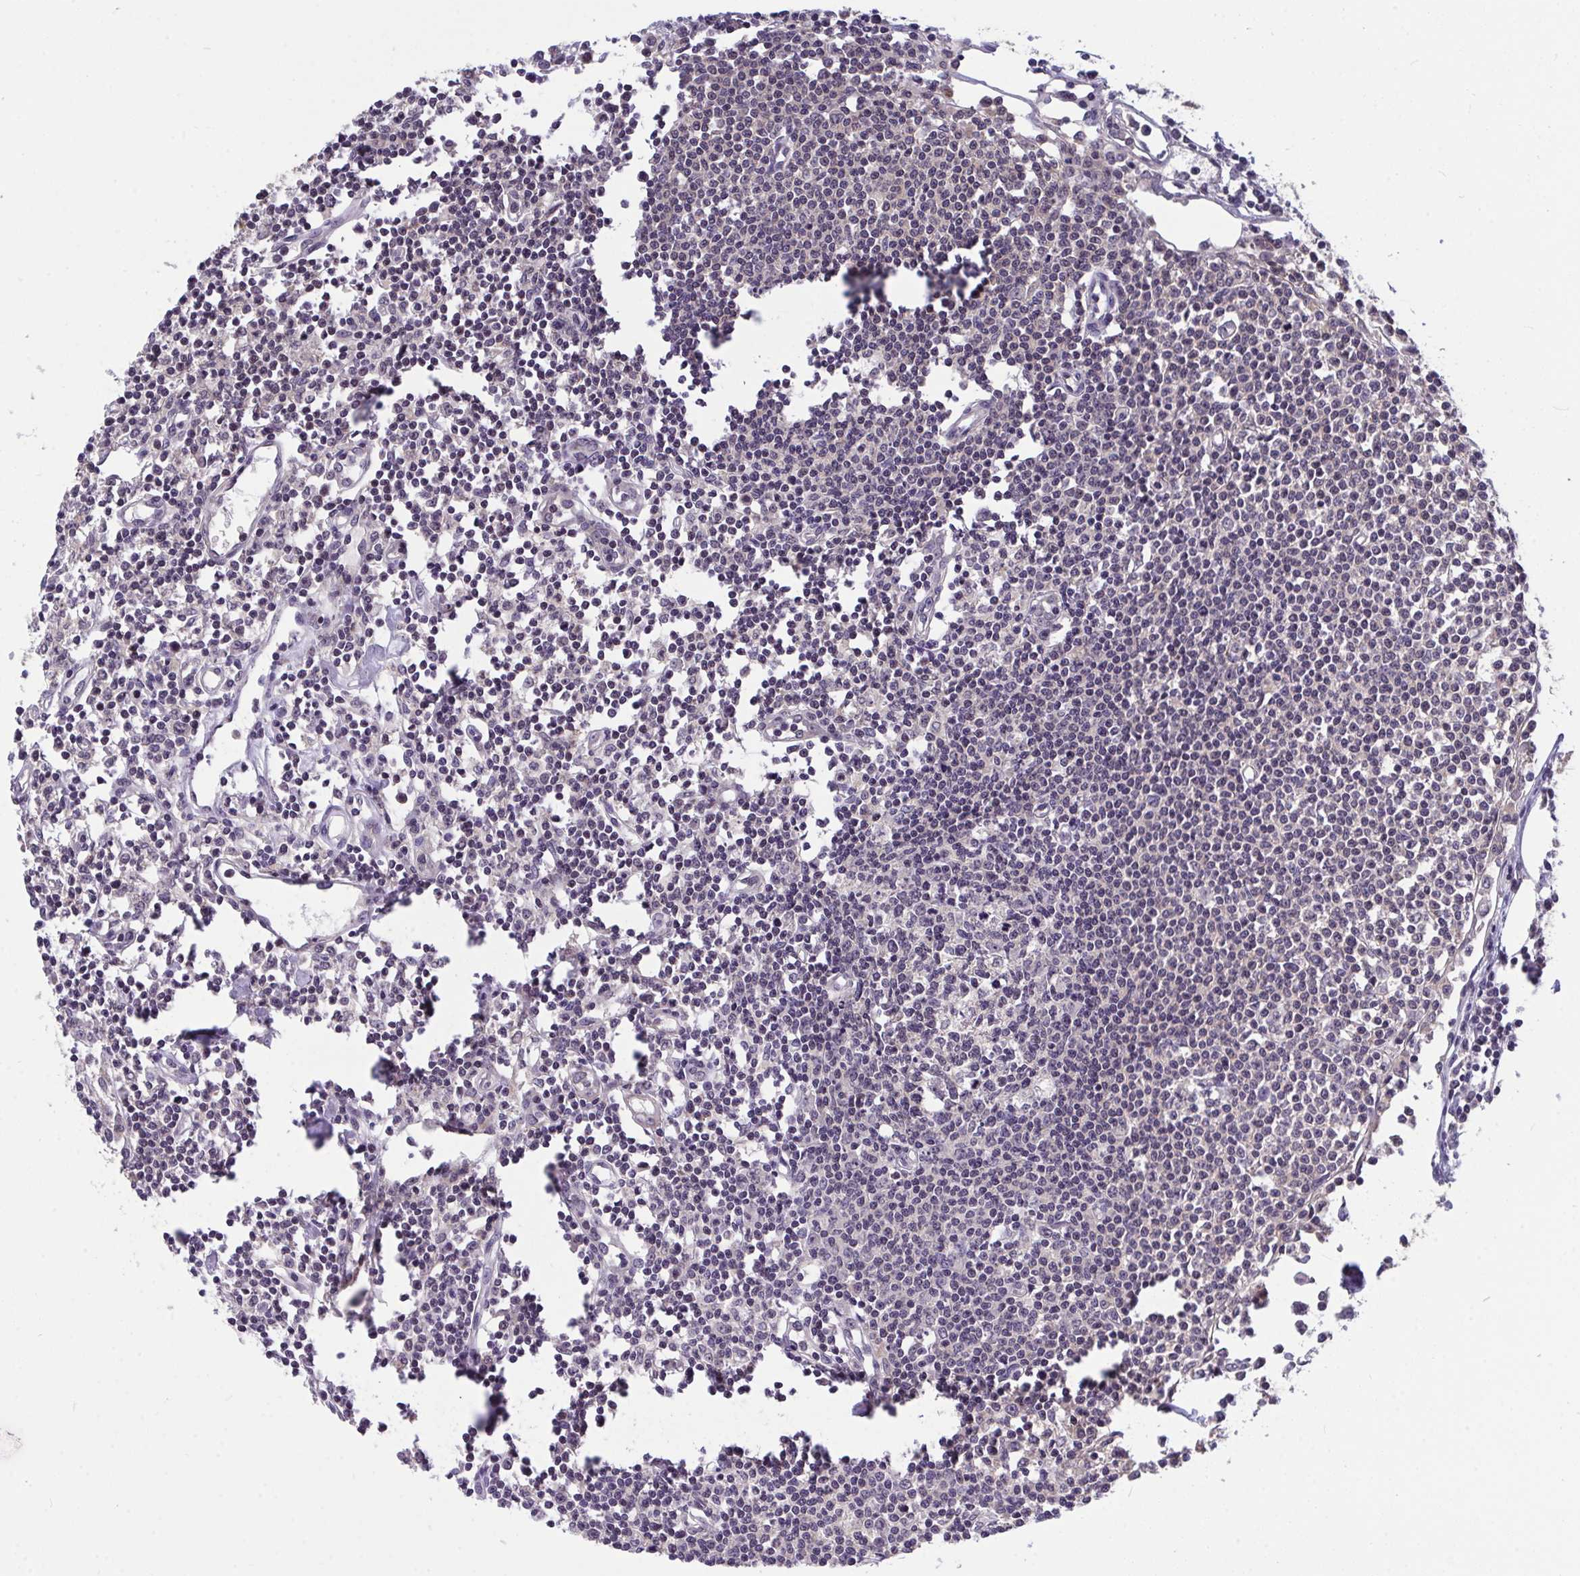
{"staining": {"intensity": "negative", "quantity": "none", "location": "none"}, "tissue": "lymph node", "cell_type": "Germinal center cells", "image_type": "normal", "snomed": [{"axis": "morphology", "description": "Normal tissue, NOS"}, {"axis": "topography", "description": "Lymph node"}], "caption": "Human lymph node stained for a protein using immunohistochemistry displays no expression in germinal center cells.", "gene": "PPP1CA", "patient": {"sex": "female", "age": 78}}